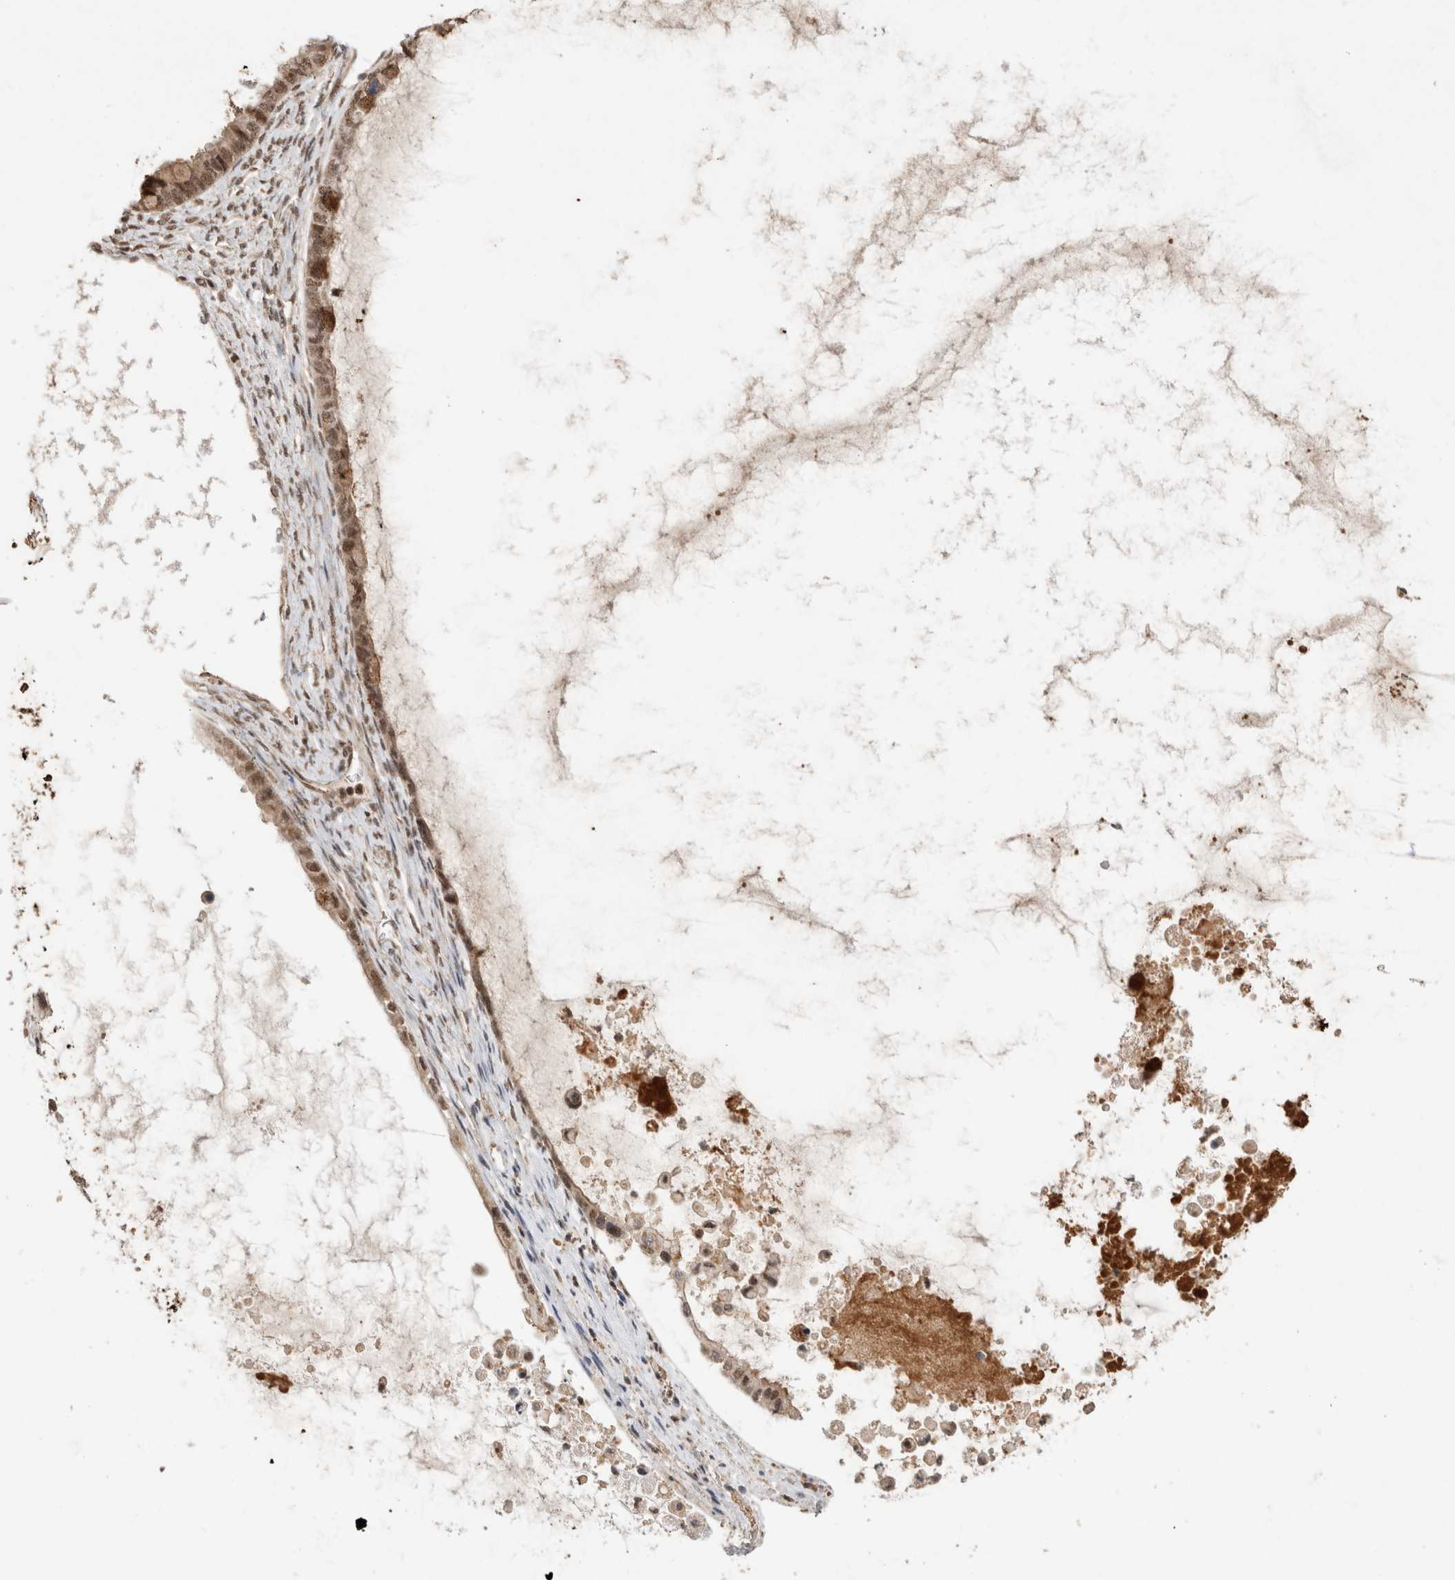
{"staining": {"intensity": "moderate", "quantity": ">75%", "location": "cytoplasmic/membranous,nuclear"}, "tissue": "ovarian cancer", "cell_type": "Tumor cells", "image_type": "cancer", "snomed": [{"axis": "morphology", "description": "Cystadenocarcinoma, mucinous, NOS"}, {"axis": "topography", "description": "Ovary"}], "caption": "About >75% of tumor cells in ovarian cancer (mucinous cystadenocarcinoma) demonstrate moderate cytoplasmic/membranous and nuclear protein staining as visualized by brown immunohistochemical staining.", "gene": "KEAP1", "patient": {"sex": "female", "age": 80}}